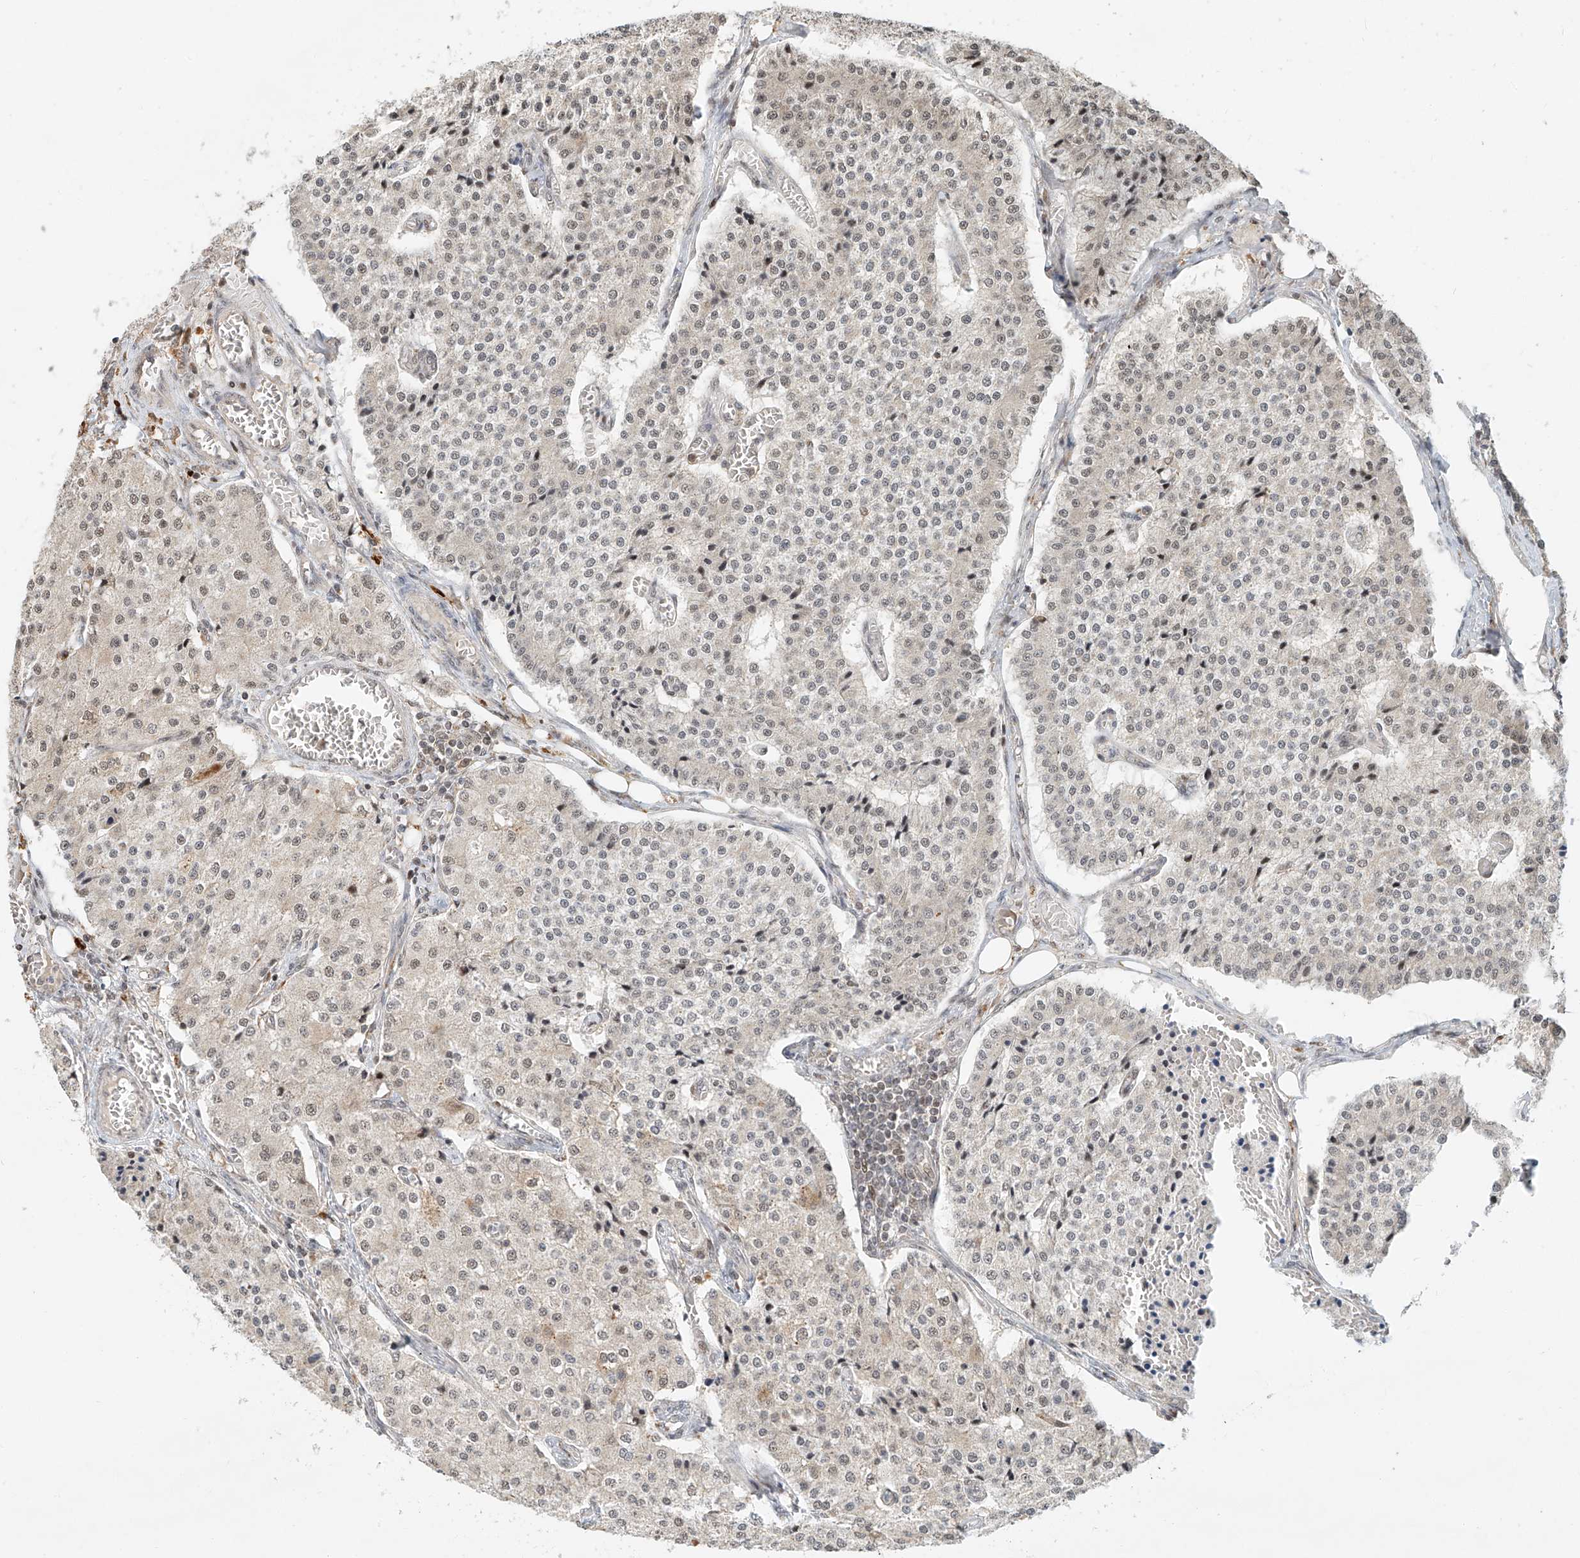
{"staining": {"intensity": "negative", "quantity": "none", "location": "none"}, "tissue": "carcinoid", "cell_type": "Tumor cells", "image_type": "cancer", "snomed": [{"axis": "morphology", "description": "Carcinoid, malignant, NOS"}, {"axis": "topography", "description": "Colon"}], "caption": "The IHC photomicrograph has no significant staining in tumor cells of malignant carcinoid tissue.", "gene": "SYTL3", "patient": {"sex": "female", "age": 52}}